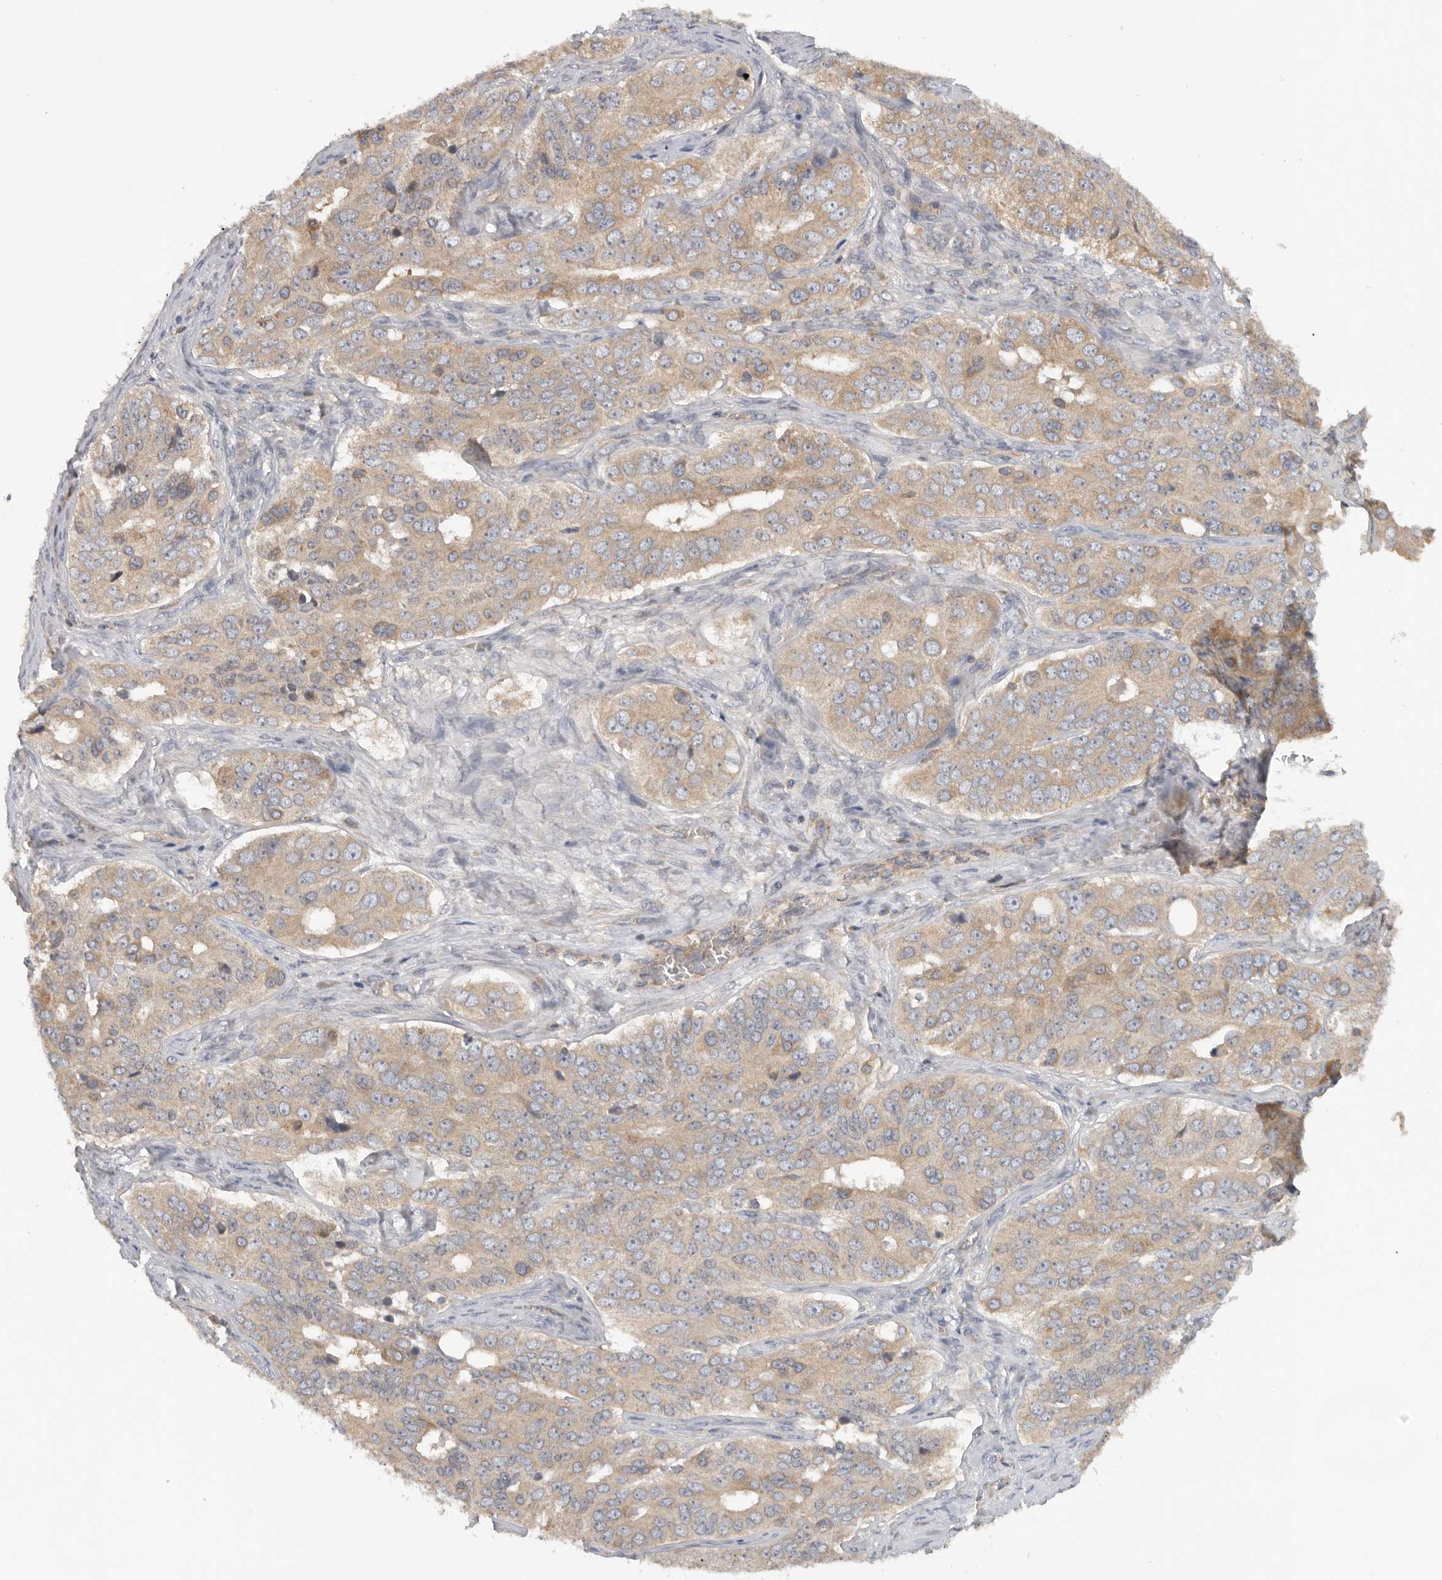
{"staining": {"intensity": "weak", "quantity": ">75%", "location": "cytoplasmic/membranous"}, "tissue": "ovarian cancer", "cell_type": "Tumor cells", "image_type": "cancer", "snomed": [{"axis": "morphology", "description": "Carcinoma, endometroid"}, {"axis": "topography", "description": "Ovary"}], "caption": "A micrograph showing weak cytoplasmic/membranous staining in about >75% of tumor cells in ovarian cancer (endometroid carcinoma), as visualized by brown immunohistochemical staining.", "gene": "PPP1R42", "patient": {"sex": "female", "age": 51}}